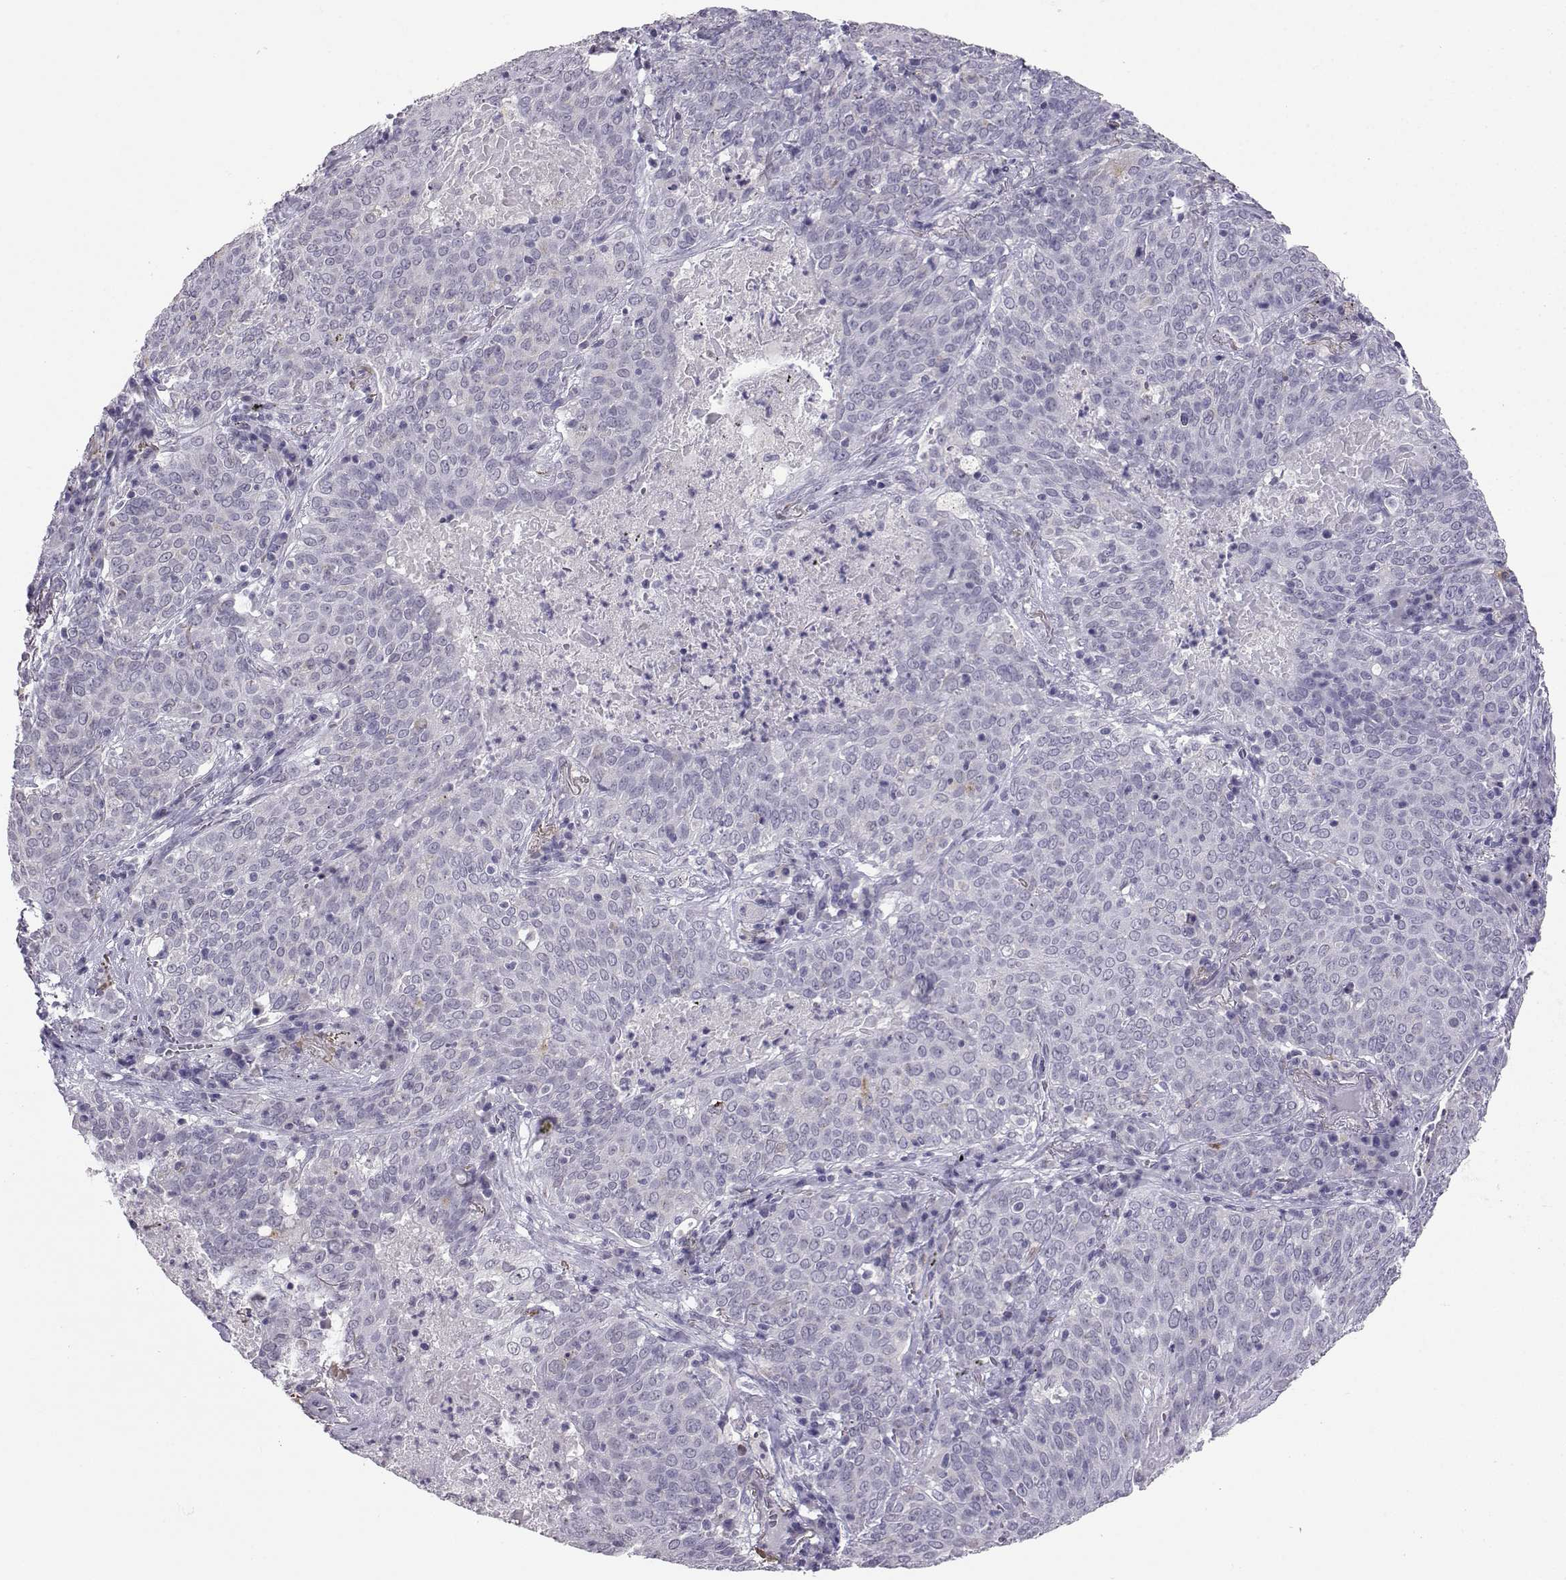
{"staining": {"intensity": "negative", "quantity": "none", "location": "none"}, "tissue": "lung cancer", "cell_type": "Tumor cells", "image_type": "cancer", "snomed": [{"axis": "morphology", "description": "Squamous cell carcinoma, NOS"}, {"axis": "topography", "description": "Lung"}], "caption": "Immunohistochemical staining of squamous cell carcinoma (lung) demonstrates no significant positivity in tumor cells.", "gene": "TBR1", "patient": {"sex": "male", "age": 82}}